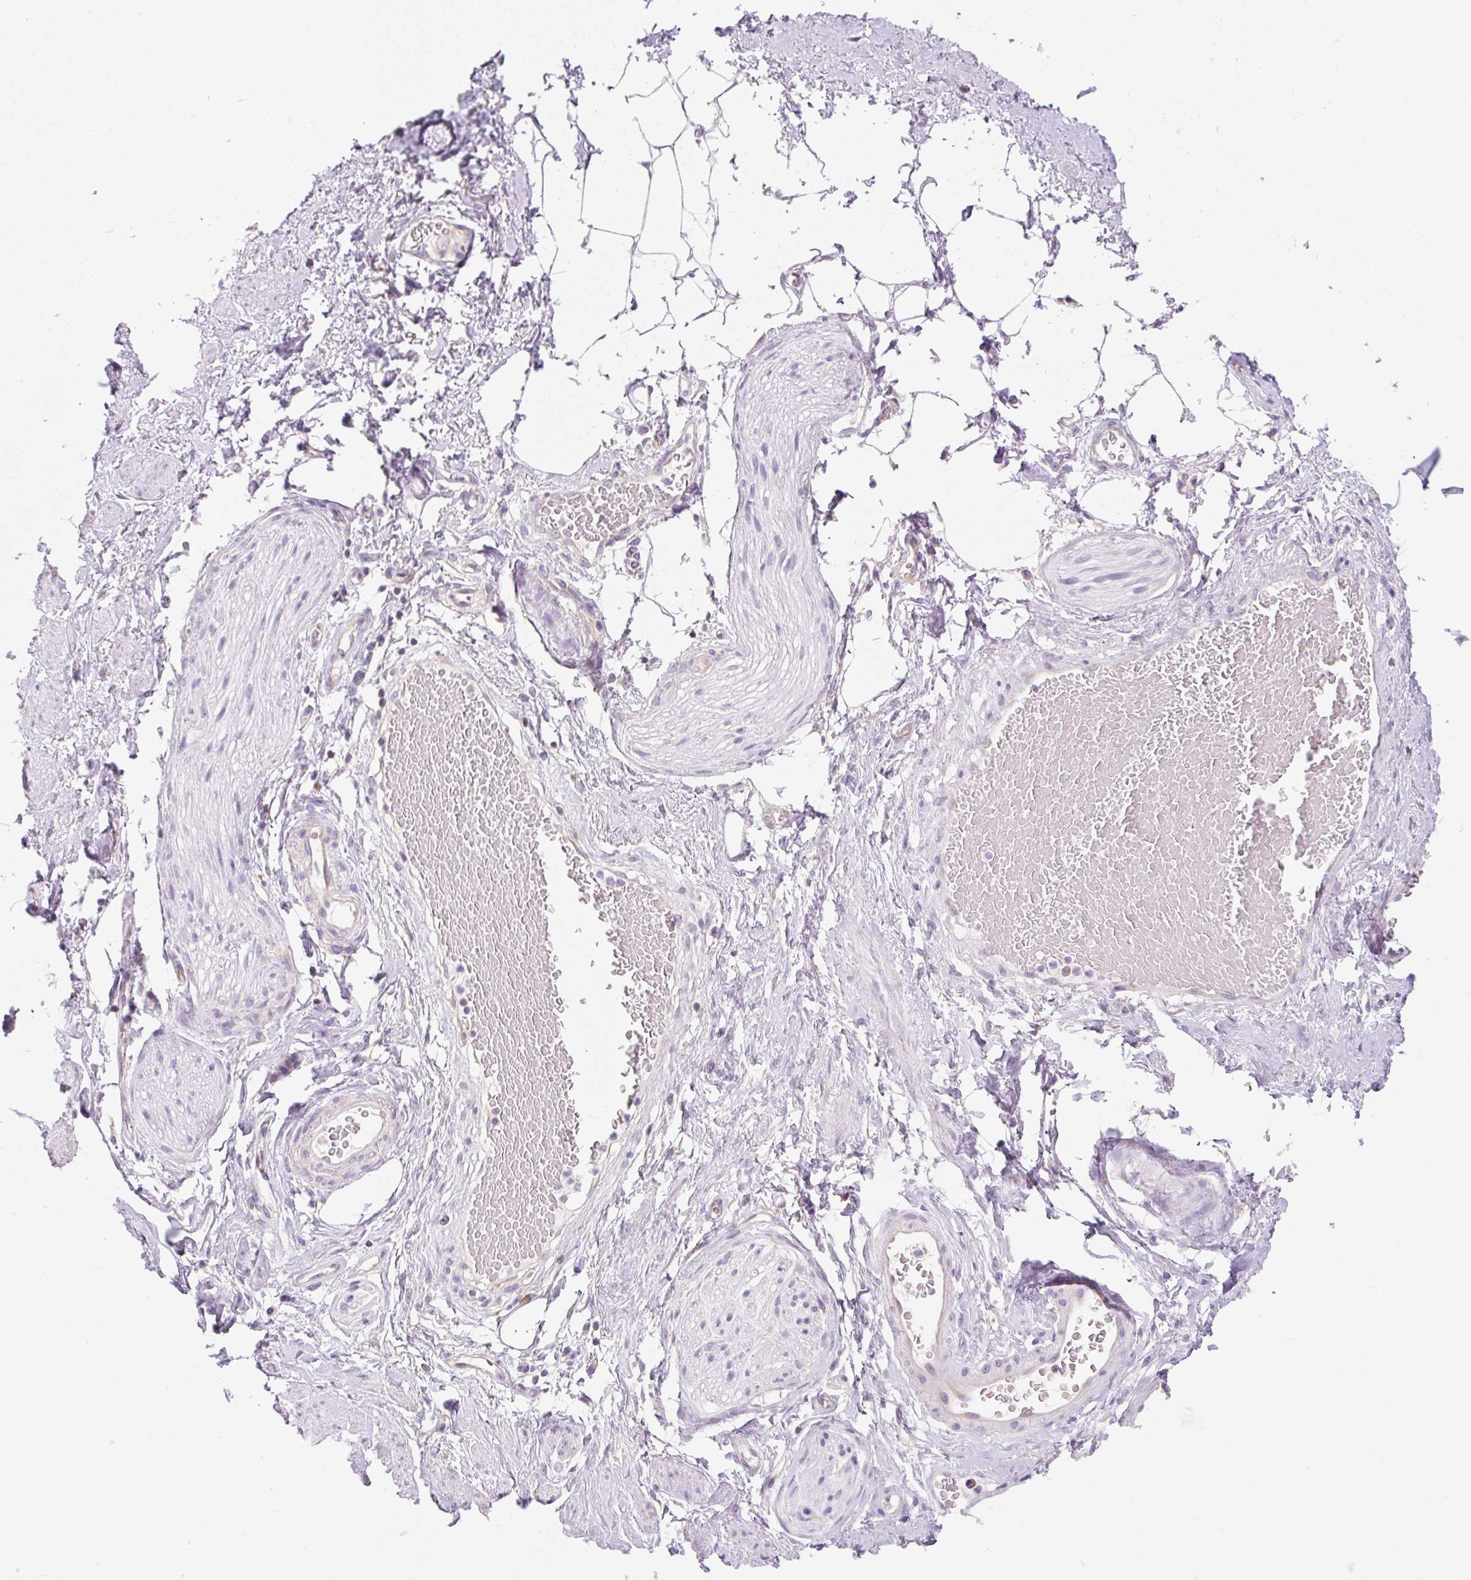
{"staining": {"intensity": "negative", "quantity": "none", "location": "none"}, "tissue": "adipose tissue", "cell_type": "Adipocytes", "image_type": "normal", "snomed": [{"axis": "morphology", "description": "Normal tissue, NOS"}, {"axis": "topography", "description": "Vagina"}, {"axis": "topography", "description": "Peripheral nerve tissue"}], "caption": "This is an immunohistochemistry (IHC) photomicrograph of benign human adipose tissue. There is no positivity in adipocytes.", "gene": "RPL18A", "patient": {"sex": "female", "age": 71}}